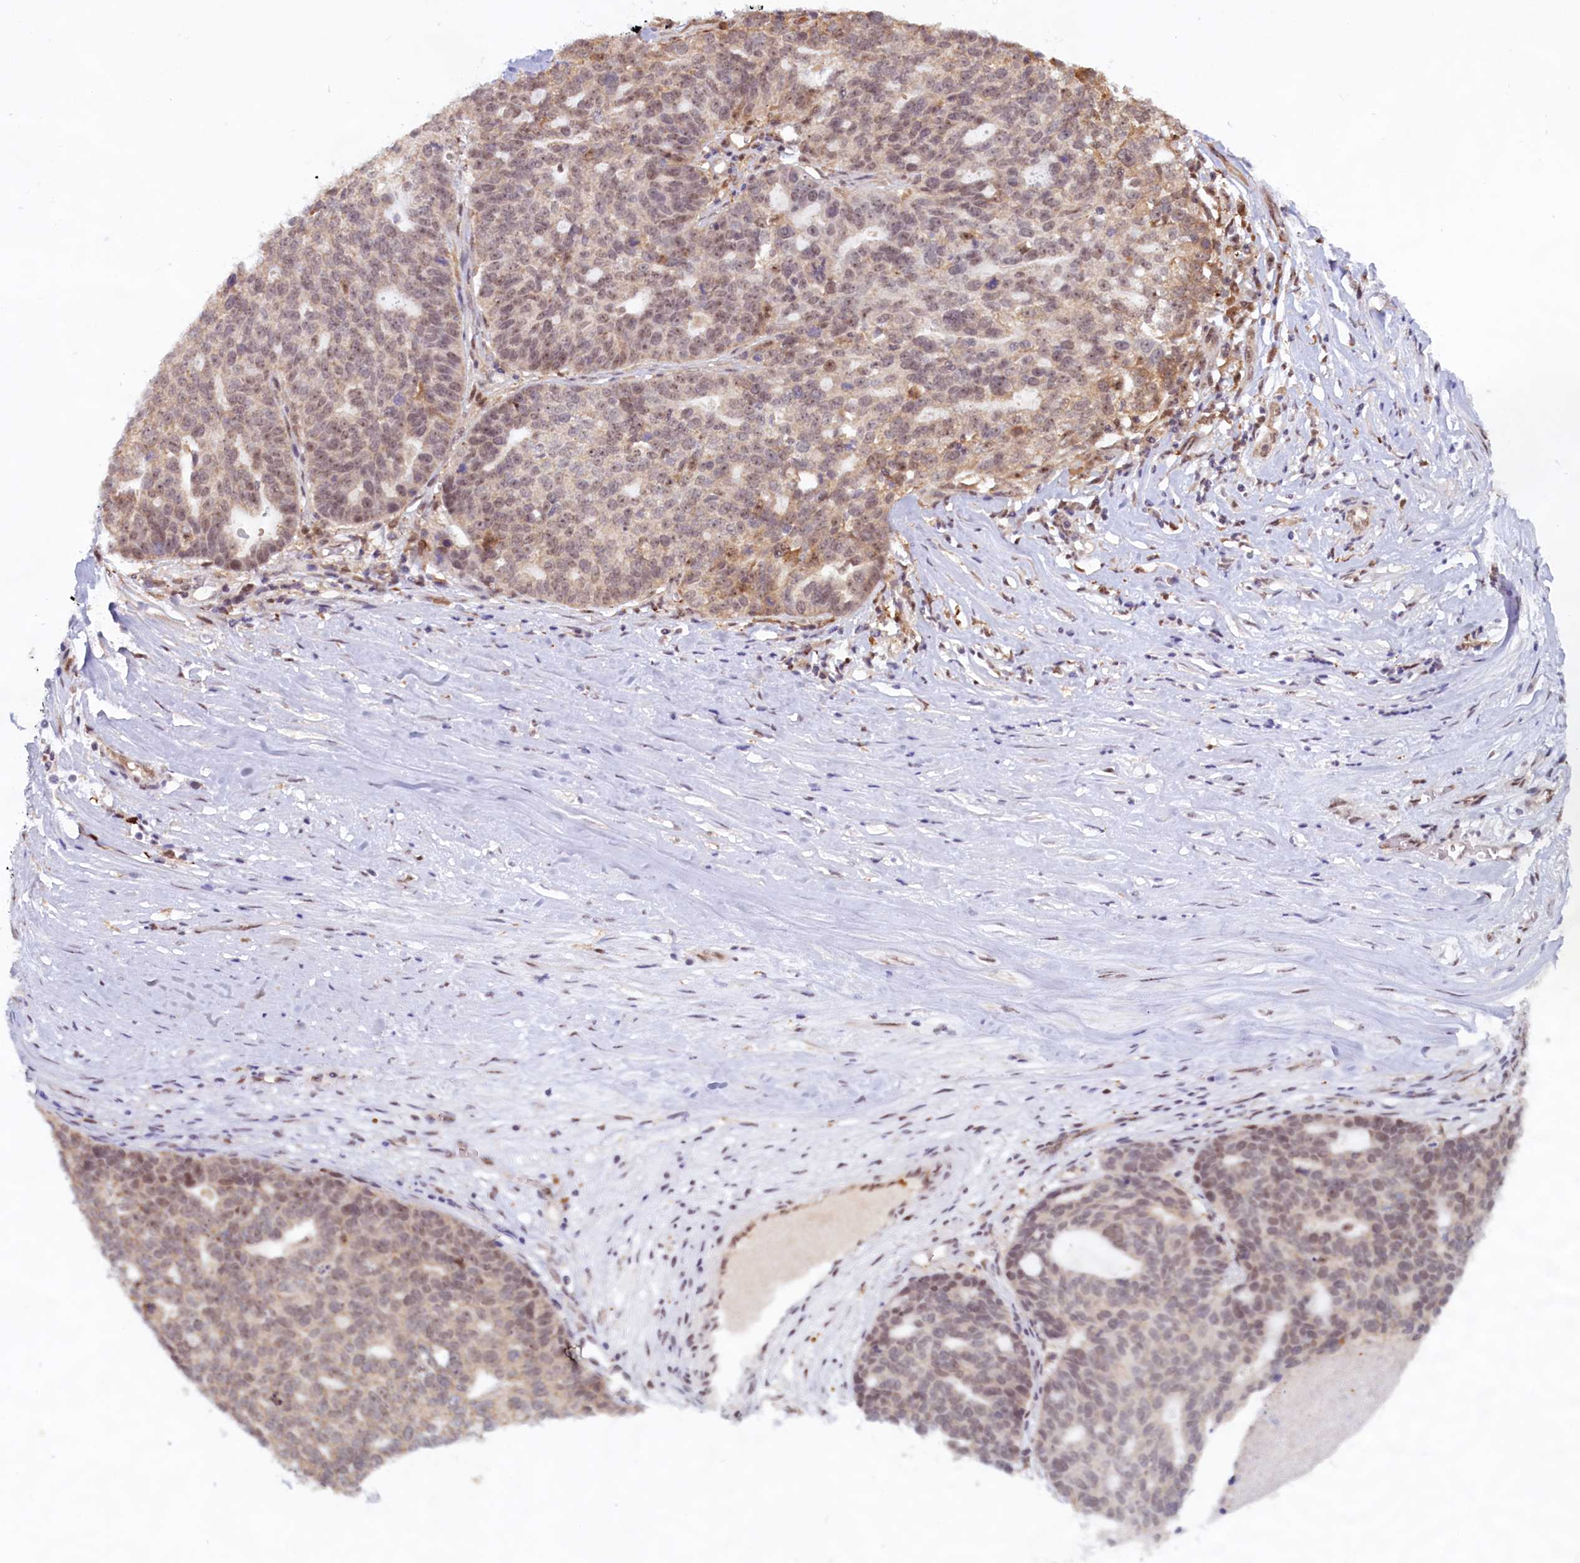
{"staining": {"intensity": "moderate", "quantity": ">75%", "location": "nuclear"}, "tissue": "ovarian cancer", "cell_type": "Tumor cells", "image_type": "cancer", "snomed": [{"axis": "morphology", "description": "Cystadenocarcinoma, serous, NOS"}, {"axis": "topography", "description": "Ovary"}], "caption": "The micrograph displays a brown stain indicating the presence of a protein in the nuclear of tumor cells in ovarian cancer (serous cystadenocarcinoma). (DAB IHC with brightfield microscopy, high magnification).", "gene": "C1D", "patient": {"sex": "female", "age": 59}}